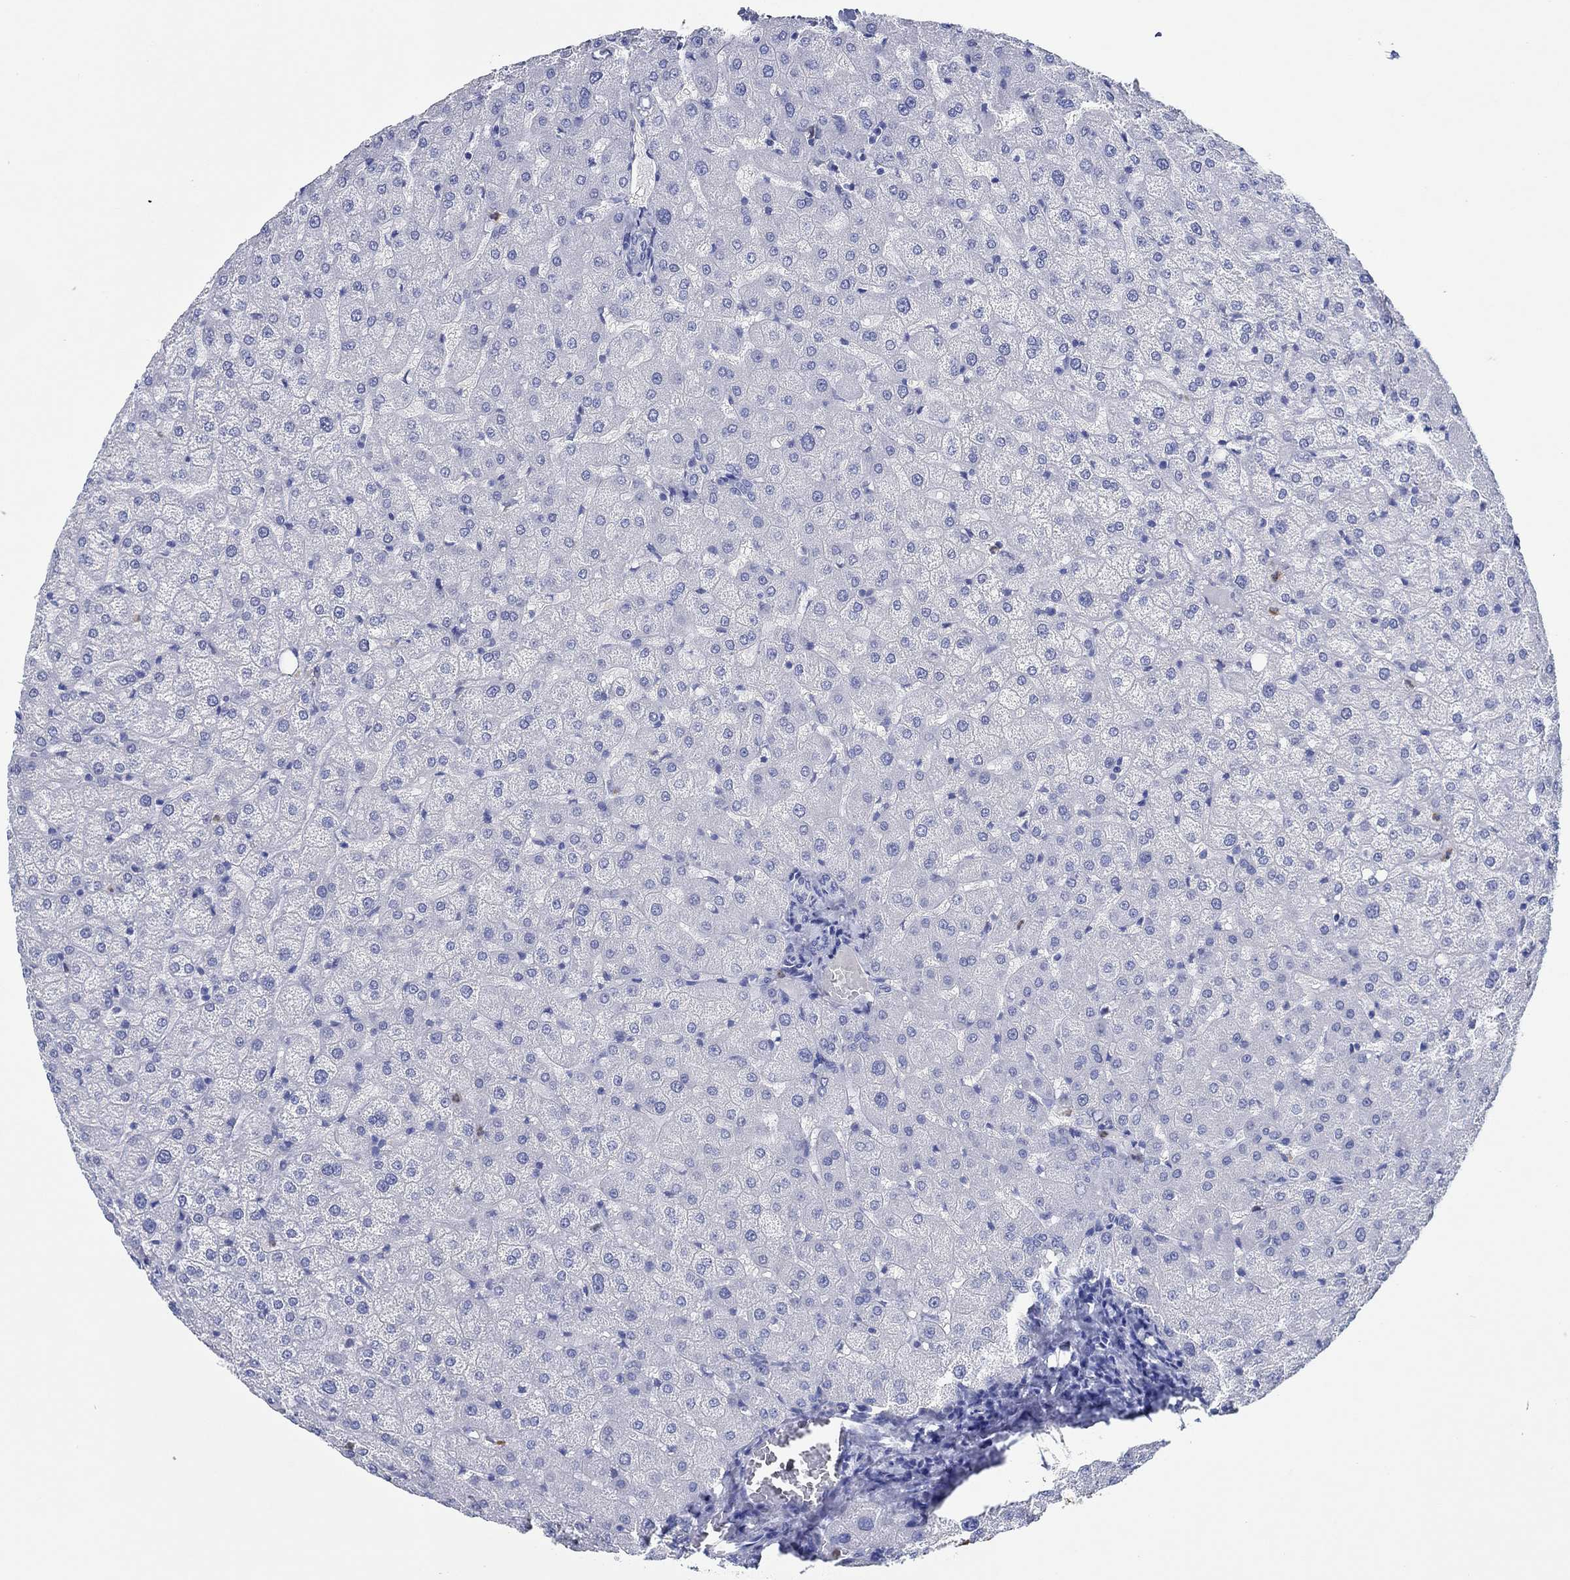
{"staining": {"intensity": "negative", "quantity": "none", "location": "none"}, "tissue": "liver", "cell_type": "Cholangiocytes", "image_type": "normal", "snomed": [{"axis": "morphology", "description": "Normal tissue, NOS"}, {"axis": "topography", "description": "Liver"}], "caption": "An image of liver stained for a protein displays no brown staining in cholangiocytes. (Stains: DAB IHC with hematoxylin counter stain, Microscopy: brightfield microscopy at high magnification).", "gene": "ZNF671", "patient": {"sex": "female", "age": 50}}